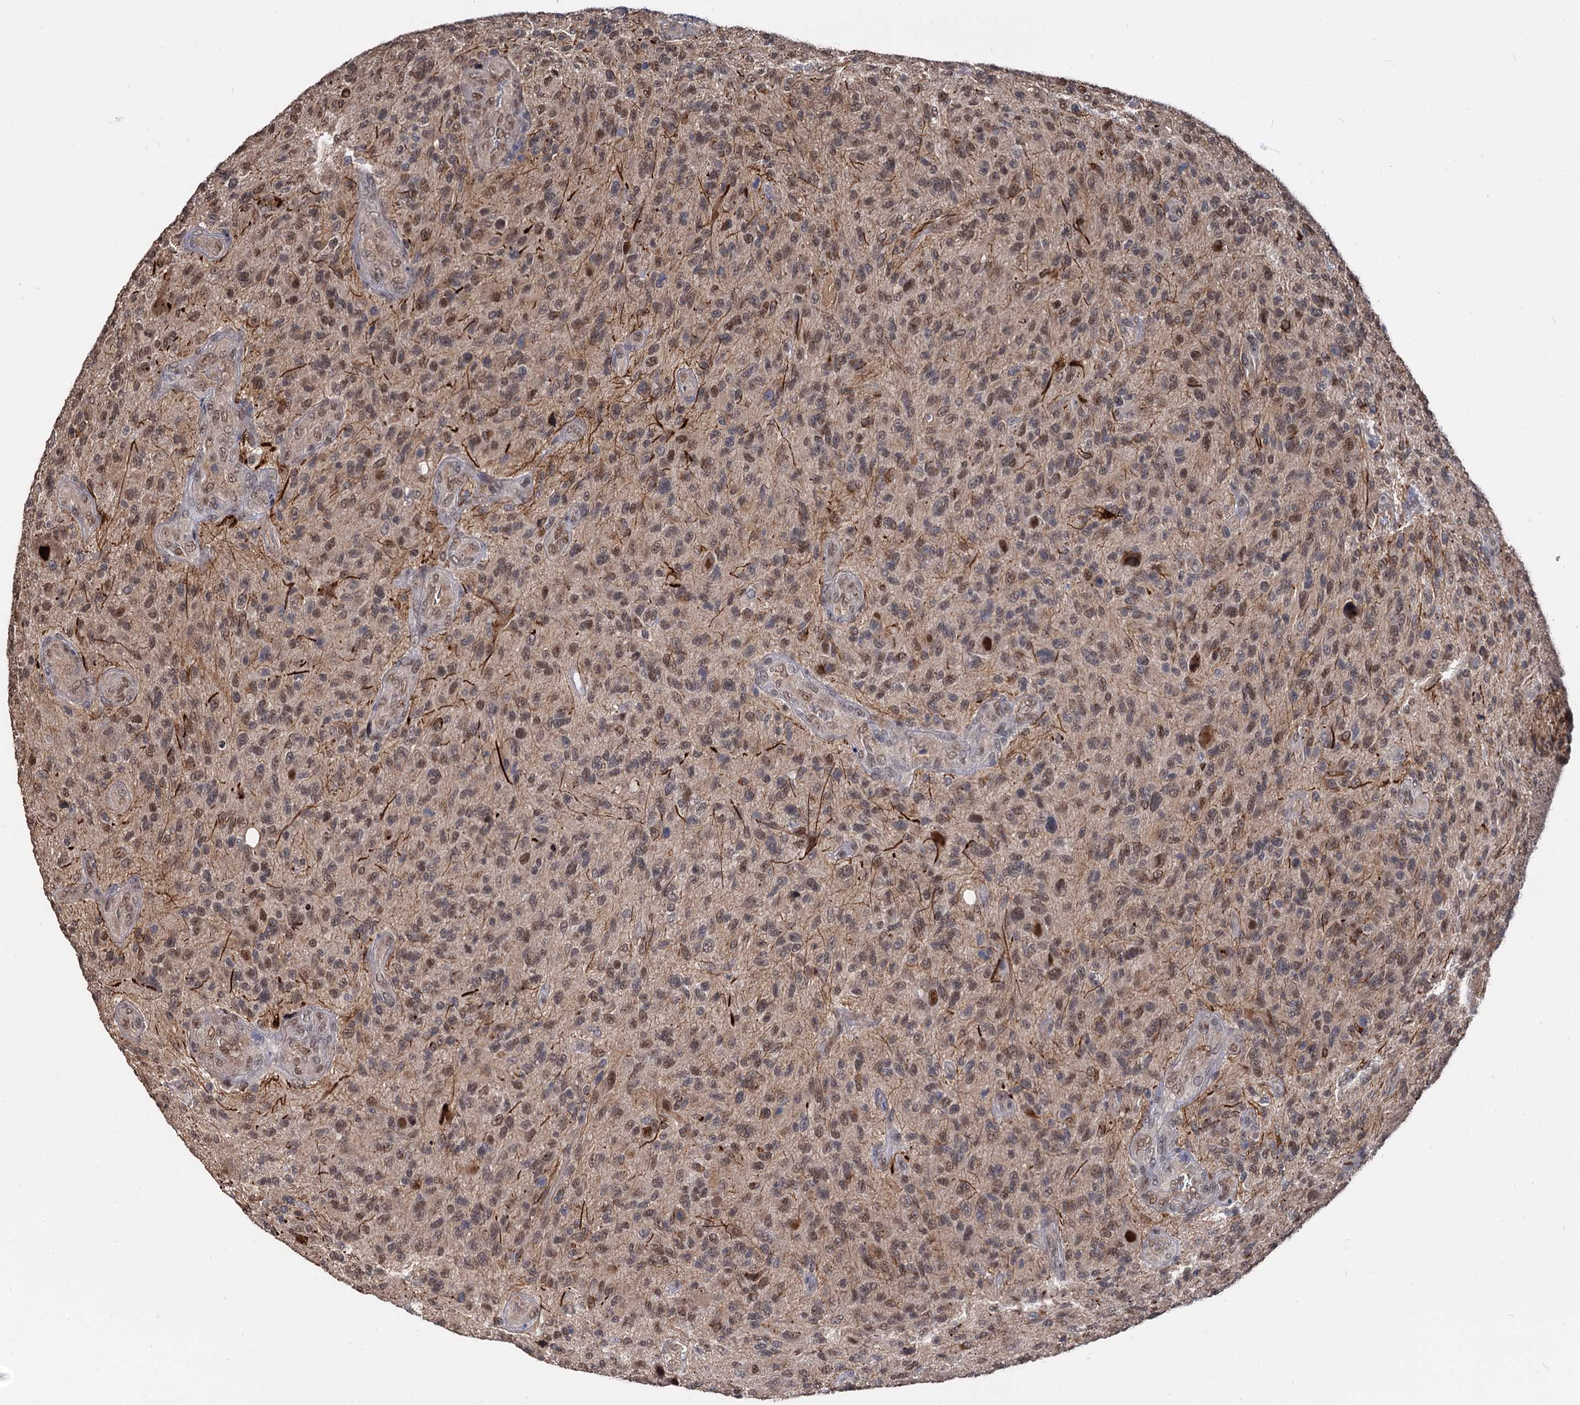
{"staining": {"intensity": "moderate", "quantity": ">75%", "location": "nuclear"}, "tissue": "glioma", "cell_type": "Tumor cells", "image_type": "cancer", "snomed": [{"axis": "morphology", "description": "Glioma, malignant, High grade"}, {"axis": "topography", "description": "Brain"}], "caption": "Protein expression analysis of malignant glioma (high-grade) exhibits moderate nuclear expression in approximately >75% of tumor cells.", "gene": "PSMD4", "patient": {"sex": "male", "age": 47}}